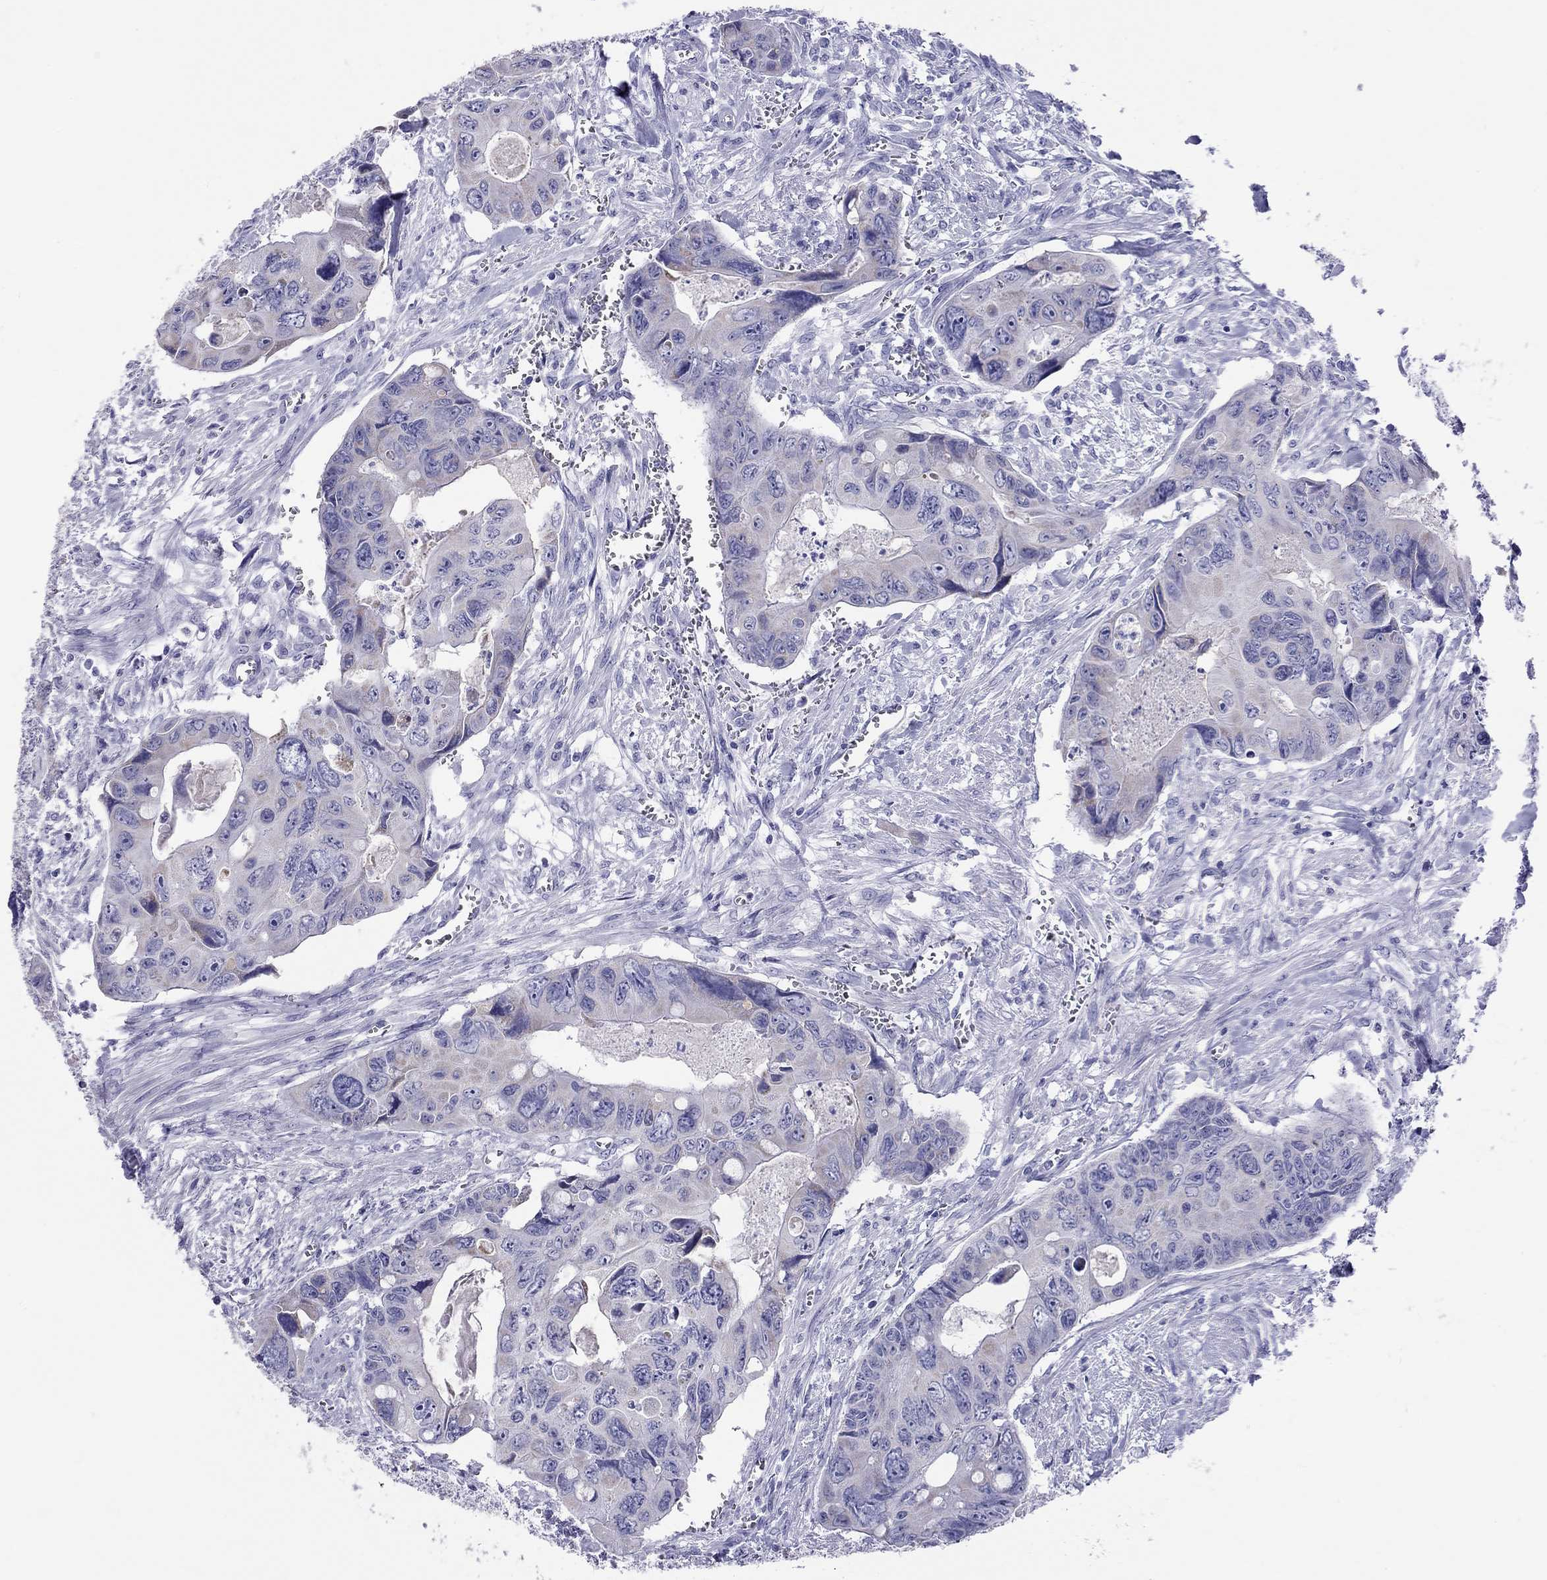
{"staining": {"intensity": "negative", "quantity": "none", "location": "none"}, "tissue": "colorectal cancer", "cell_type": "Tumor cells", "image_type": "cancer", "snomed": [{"axis": "morphology", "description": "Adenocarcinoma, NOS"}, {"axis": "topography", "description": "Rectum"}], "caption": "Human colorectal cancer stained for a protein using immunohistochemistry displays no expression in tumor cells.", "gene": "DPY19L2", "patient": {"sex": "male", "age": 62}}